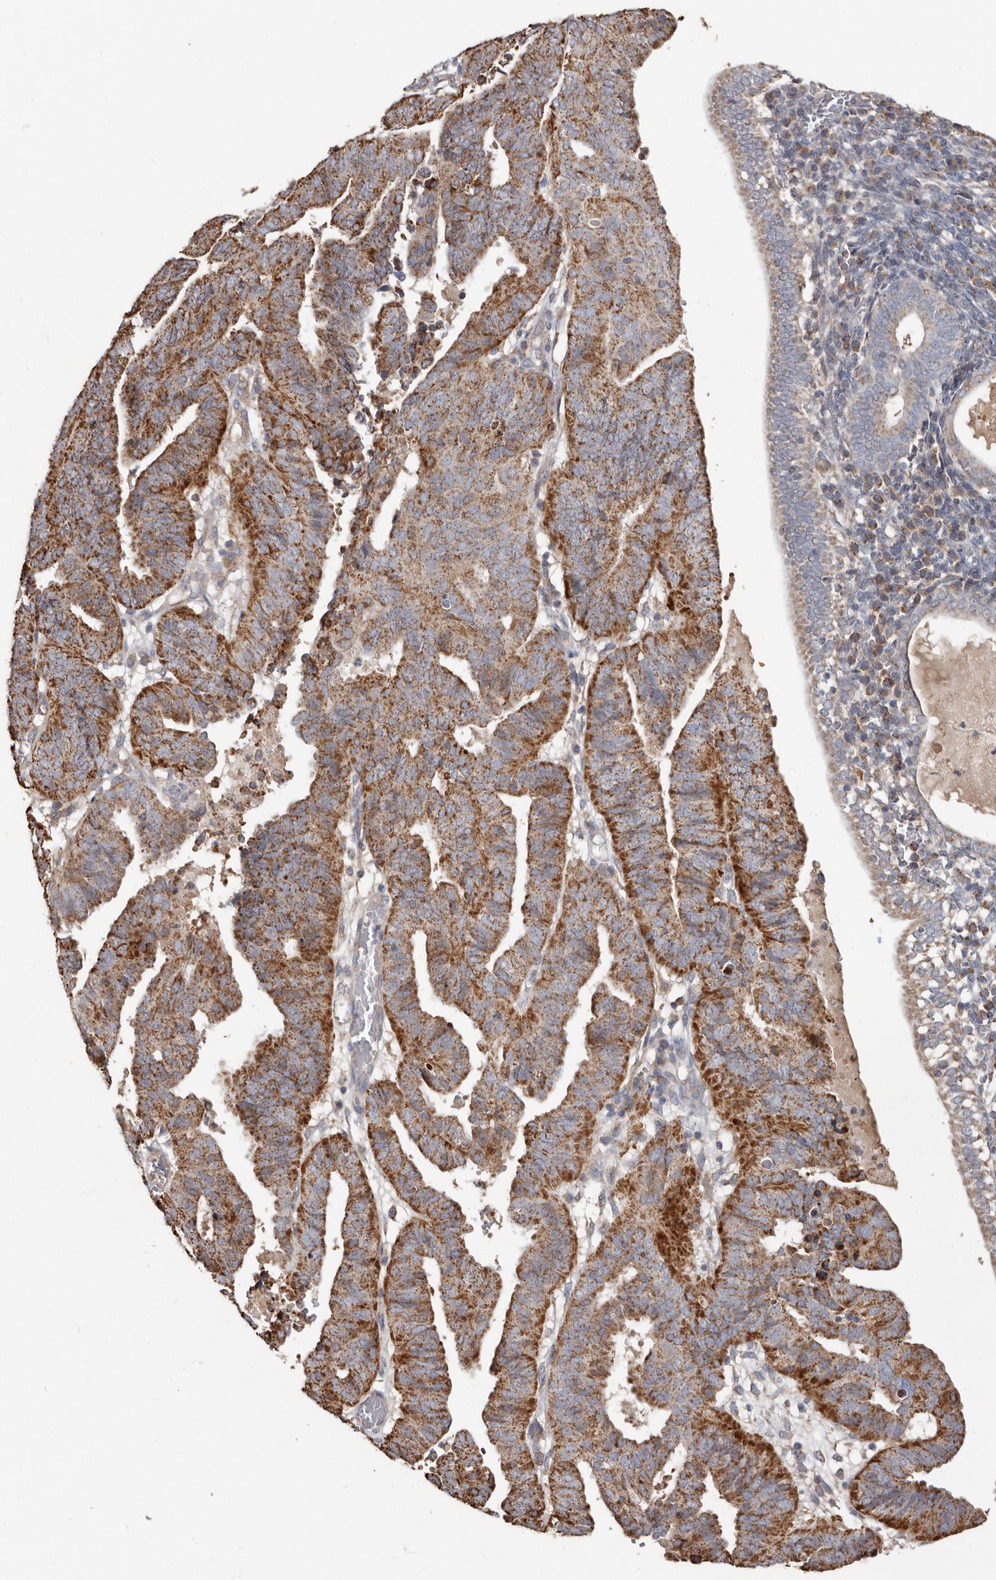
{"staining": {"intensity": "strong", "quantity": "25%-75%", "location": "cytoplasmic/membranous"}, "tissue": "endometrial cancer", "cell_type": "Tumor cells", "image_type": "cancer", "snomed": [{"axis": "morphology", "description": "Adenocarcinoma, NOS"}, {"axis": "topography", "description": "Uterus"}], "caption": "There is high levels of strong cytoplasmic/membranous positivity in tumor cells of endometrial cancer (adenocarcinoma), as demonstrated by immunohistochemical staining (brown color).", "gene": "KIF26B", "patient": {"sex": "female", "age": 77}}